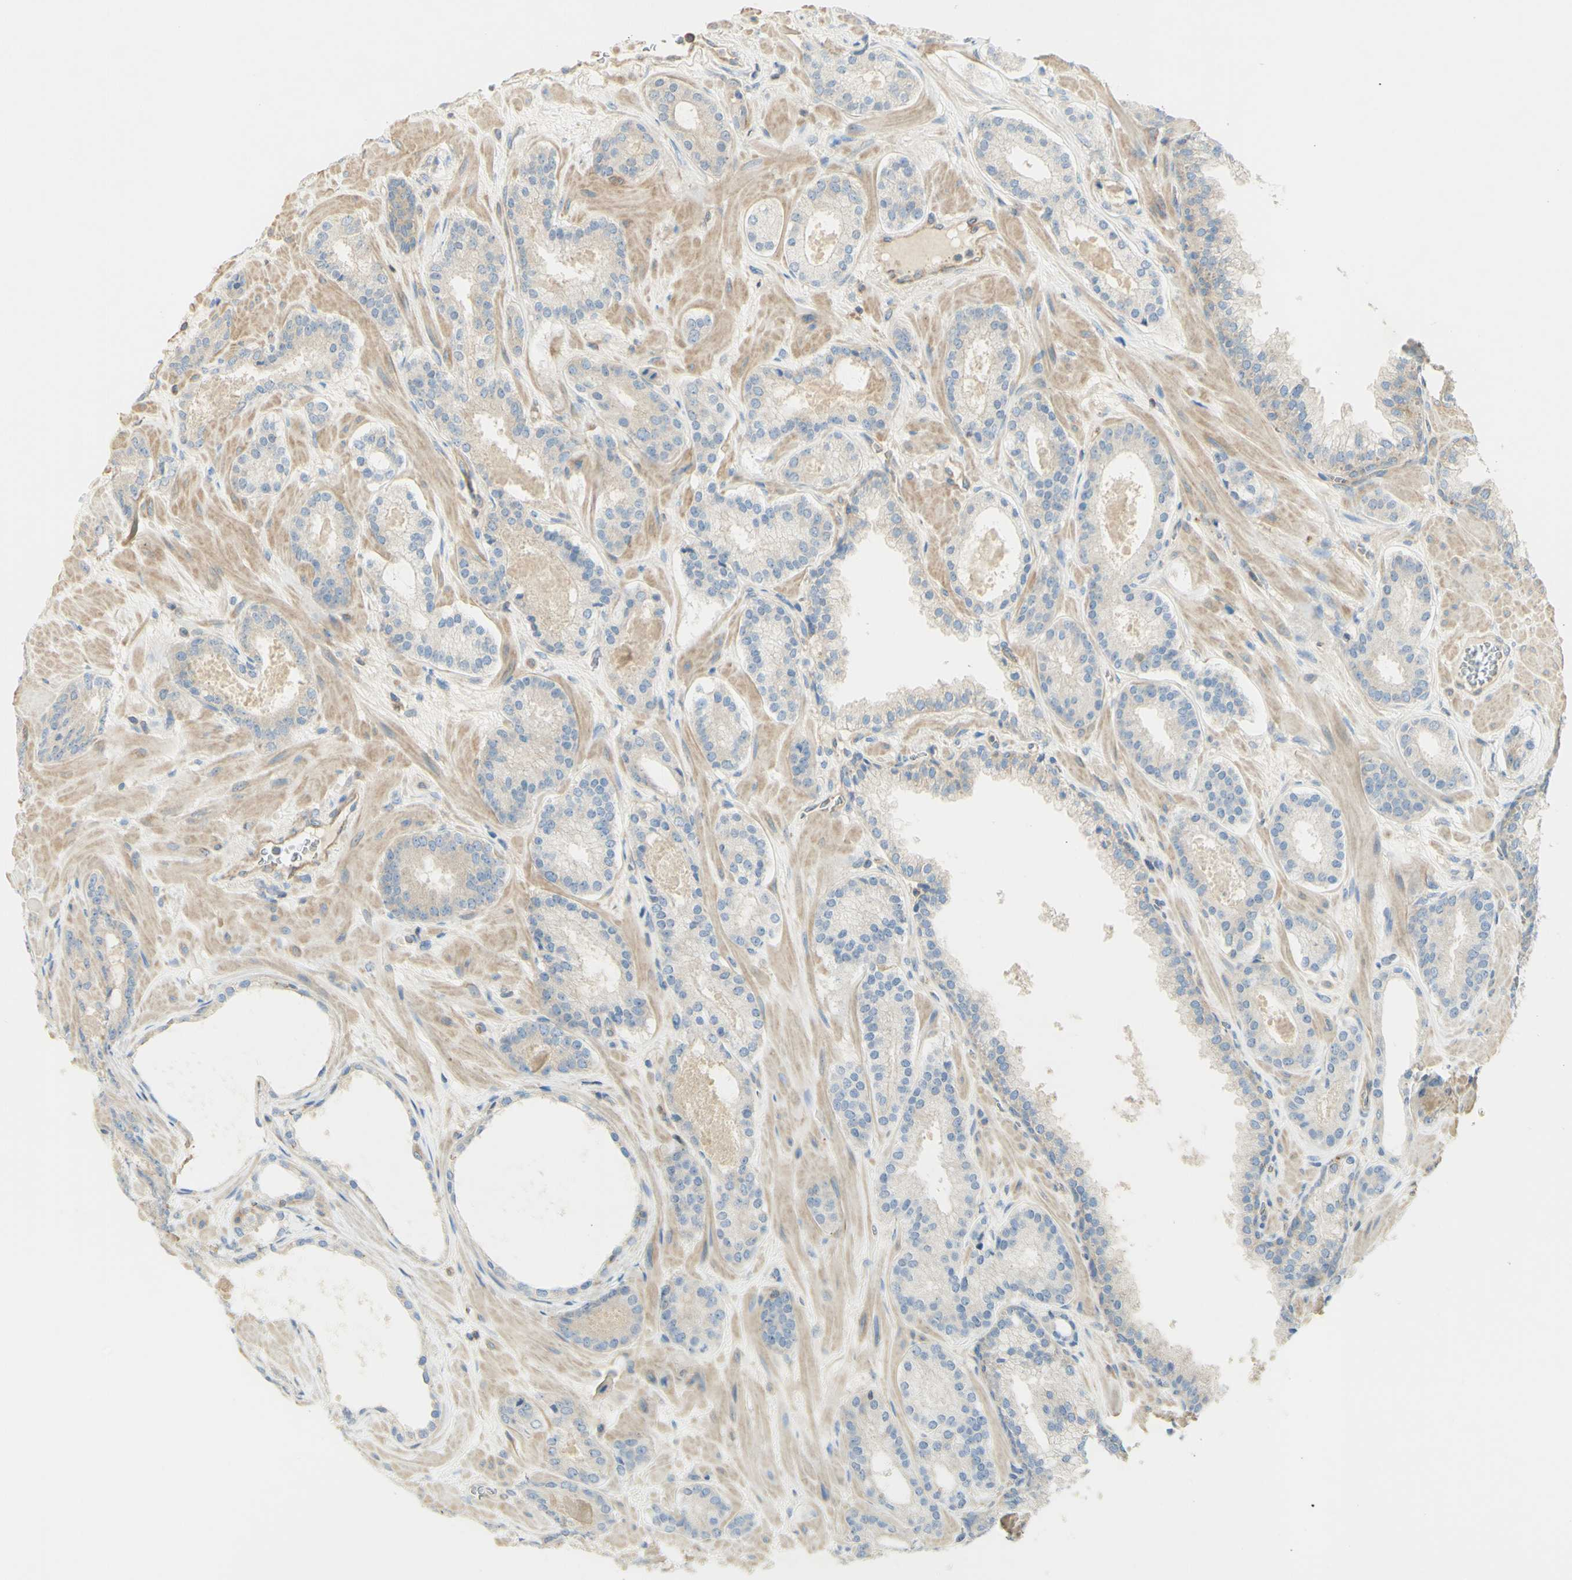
{"staining": {"intensity": "weak", "quantity": ">75%", "location": "cytoplasmic/membranous"}, "tissue": "prostate cancer", "cell_type": "Tumor cells", "image_type": "cancer", "snomed": [{"axis": "morphology", "description": "Adenocarcinoma, Low grade"}, {"axis": "topography", "description": "Prostate"}], "caption": "Immunohistochemical staining of human prostate adenocarcinoma (low-grade) reveals low levels of weak cytoplasmic/membranous protein positivity in approximately >75% of tumor cells.", "gene": "IKBKG", "patient": {"sex": "male", "age": 63}}